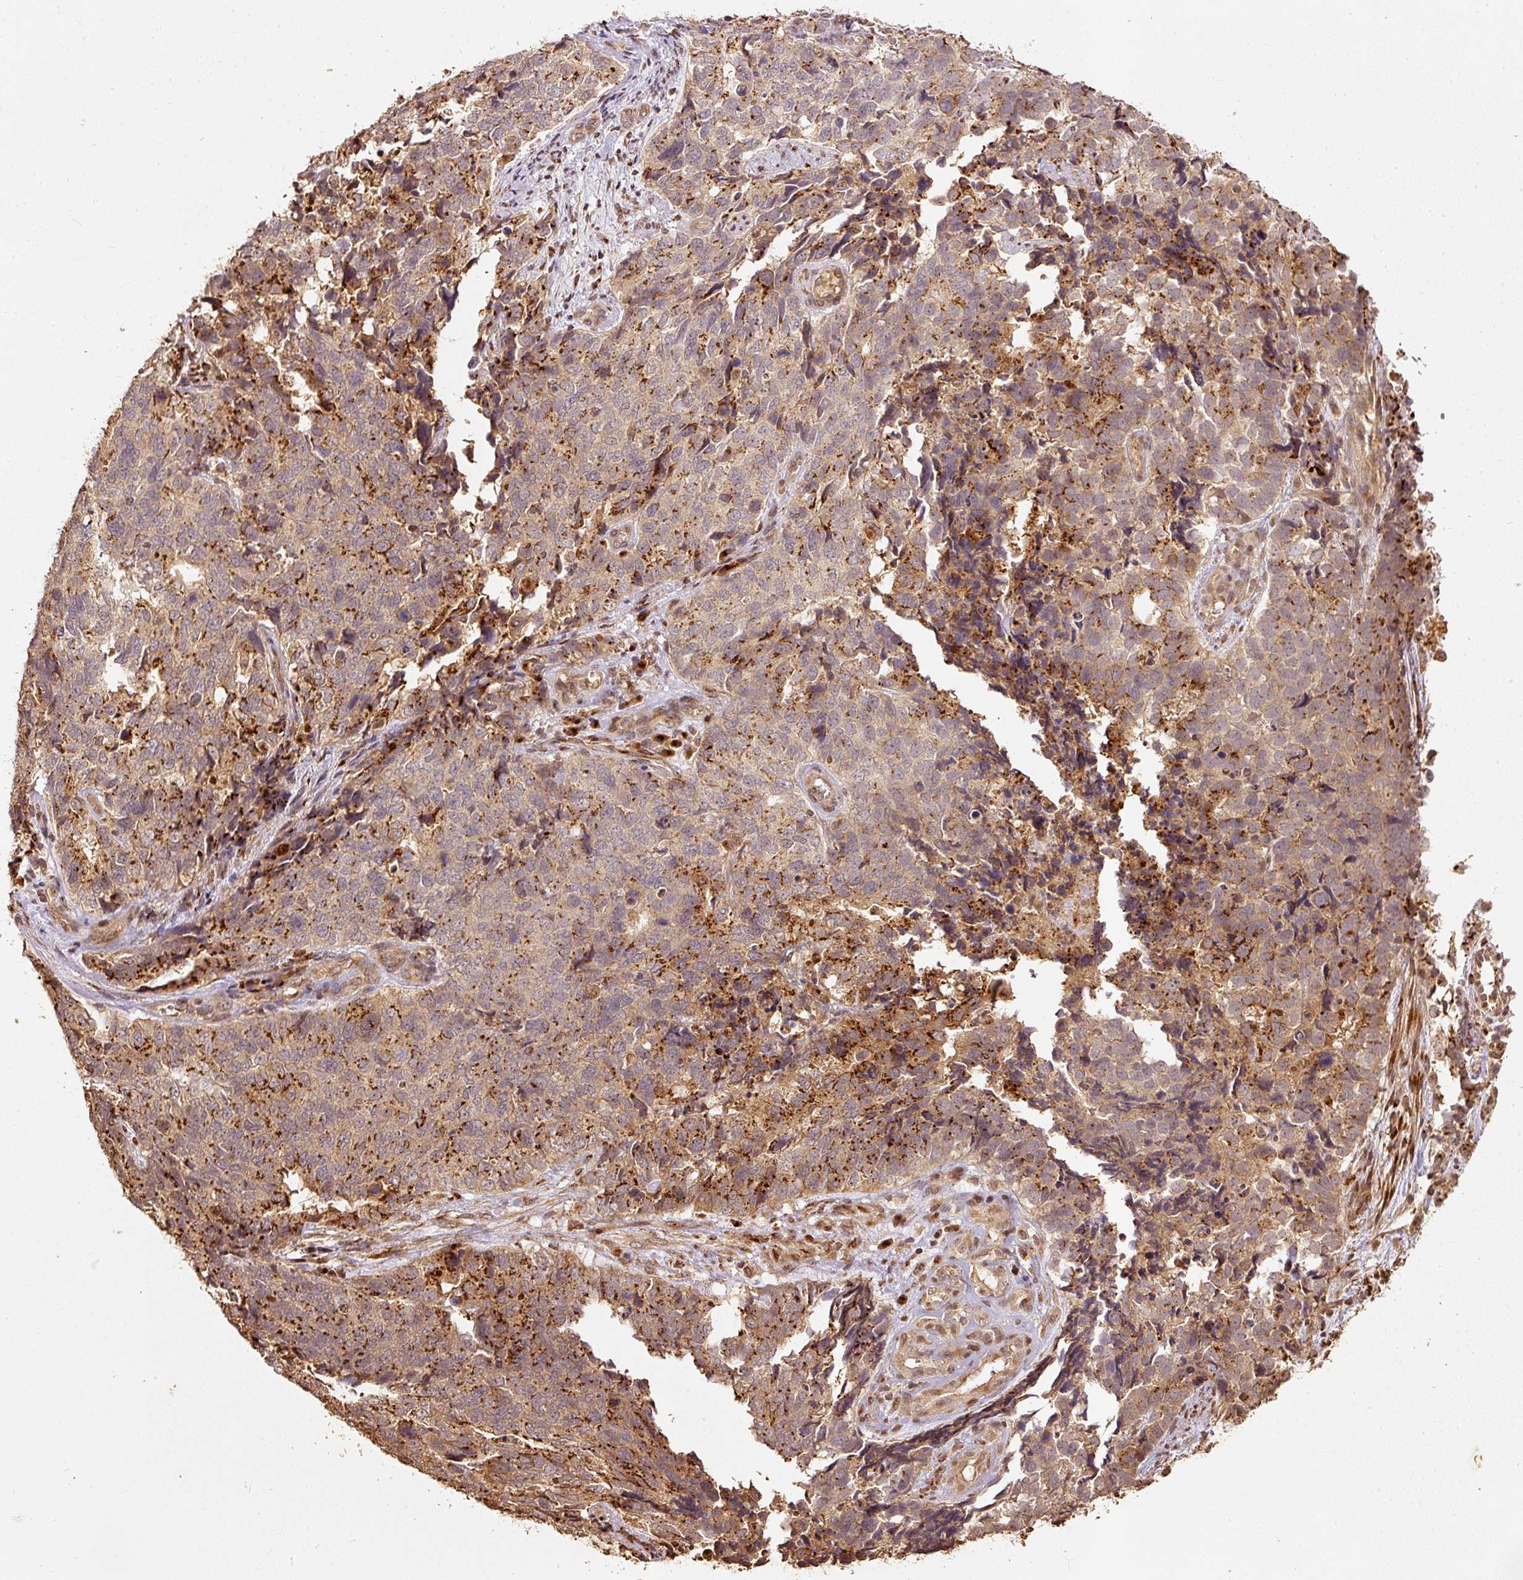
{"staining": {"intensity": "moderate", "quantity": ">75%", "location": "cytoplasmic/membranous"}, "tissue": "cervical cancer", "cell_type": "Tumor cells", "image_type": "cancer", "snomed": [{"axis": "morphology", "description": "Squamous cell carcinoma, NOS"}, {"axis": "topography", "description": "Cervix"}], "caption": "The histopathology image shows a brown stain indicating the presence of a protein in the cytoplasmic/membranous of tumor cells in squamous cell carcinoma (cervical). The staining was performed using DAB to visualize the protein expression in brown, while the nuclei were stained in blue with hematoxylin (Magnification: 20x).", "gene": "FUT8", "patient": {"sex": "female", "age": 63}}